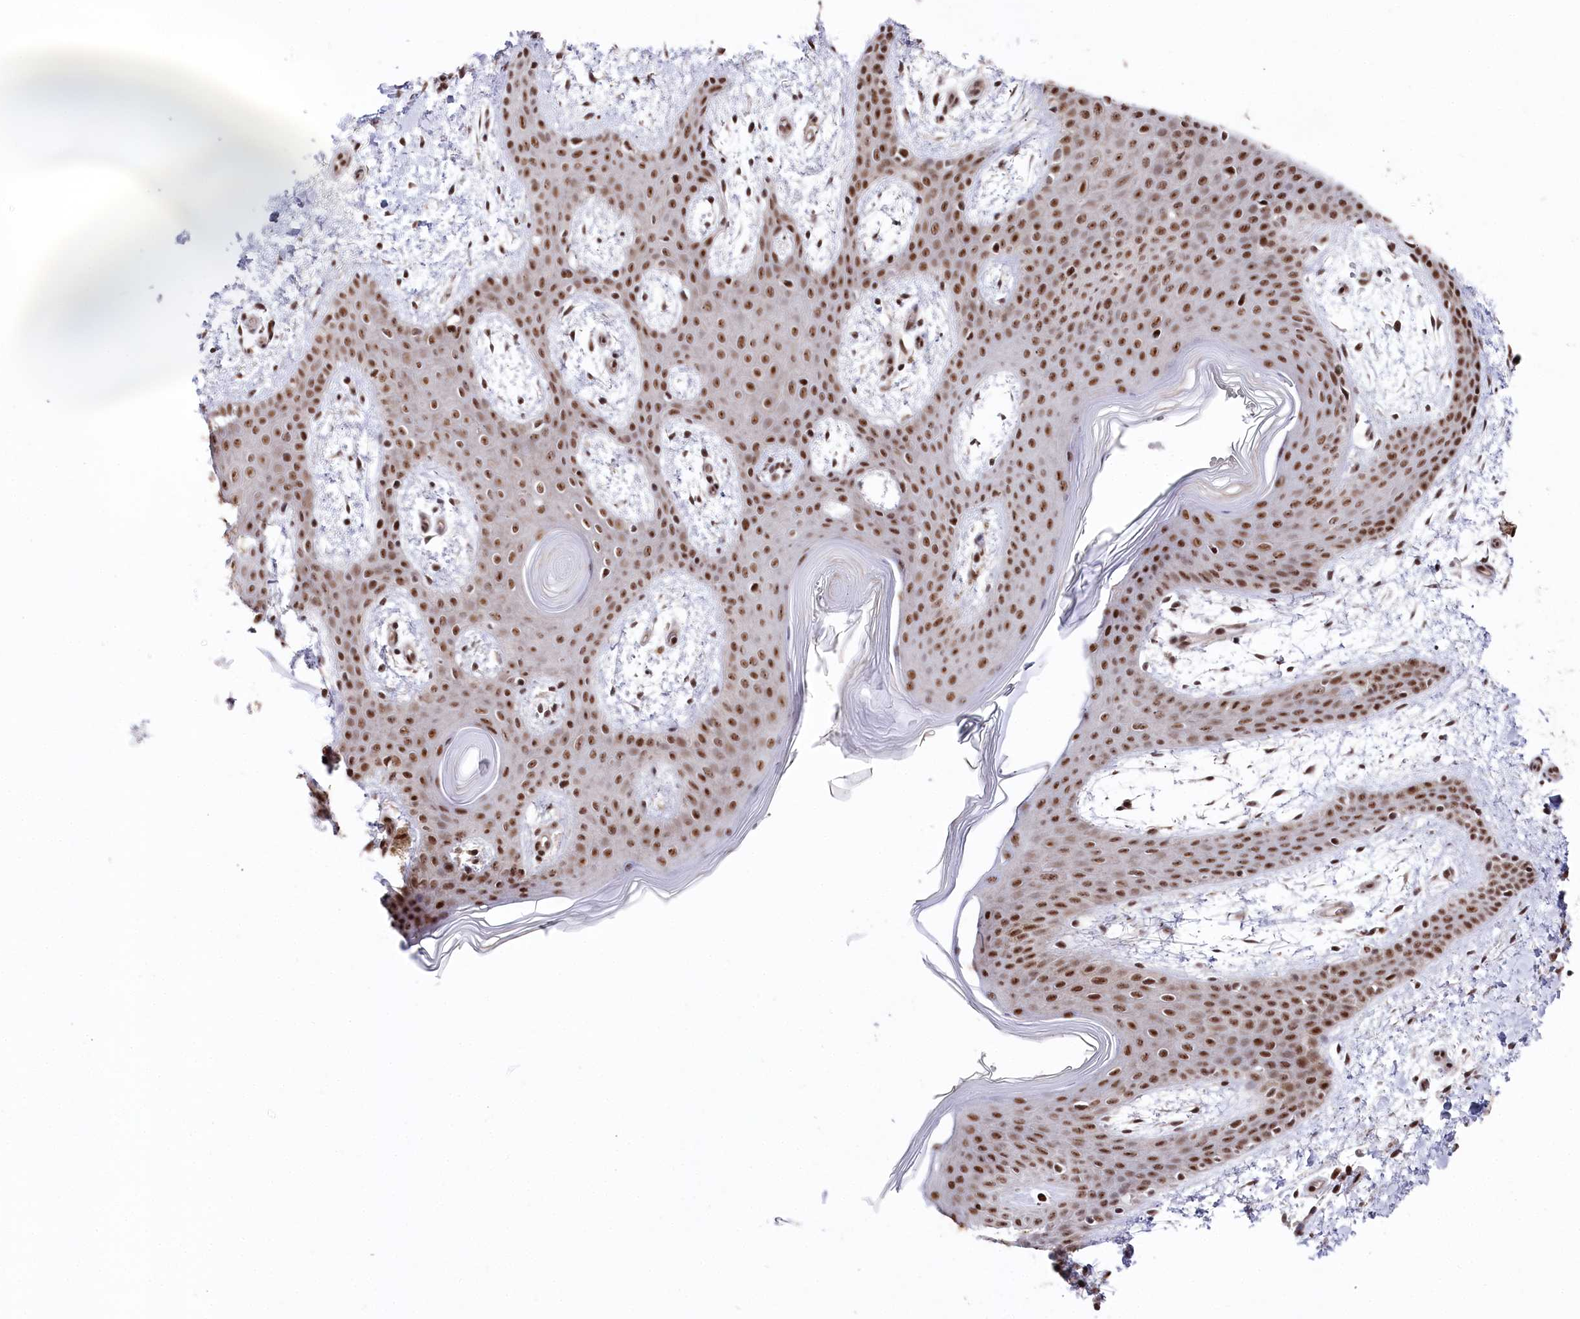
{"staining": {"intensity": "strong", "quantity": "25%-75%", "location": "nuclear"}, "tissue": "skin", "cell_type": "Fibroblasts", "image_type": "normal", "snomed": [{"axis": "morphology", "description": "Normal tissue, NOS"}, {"axis": "topography", "description": "Skin"}], "caption": "This image demonstrates unremarkable skin stained with IHC to label a protein in brown. The nuclear of fibroblasts show strong positivity for the protein. Nuclei are counter-stained blue.", "gene": "POLR2H", "patient": {"sex": "male", "age": 36}}